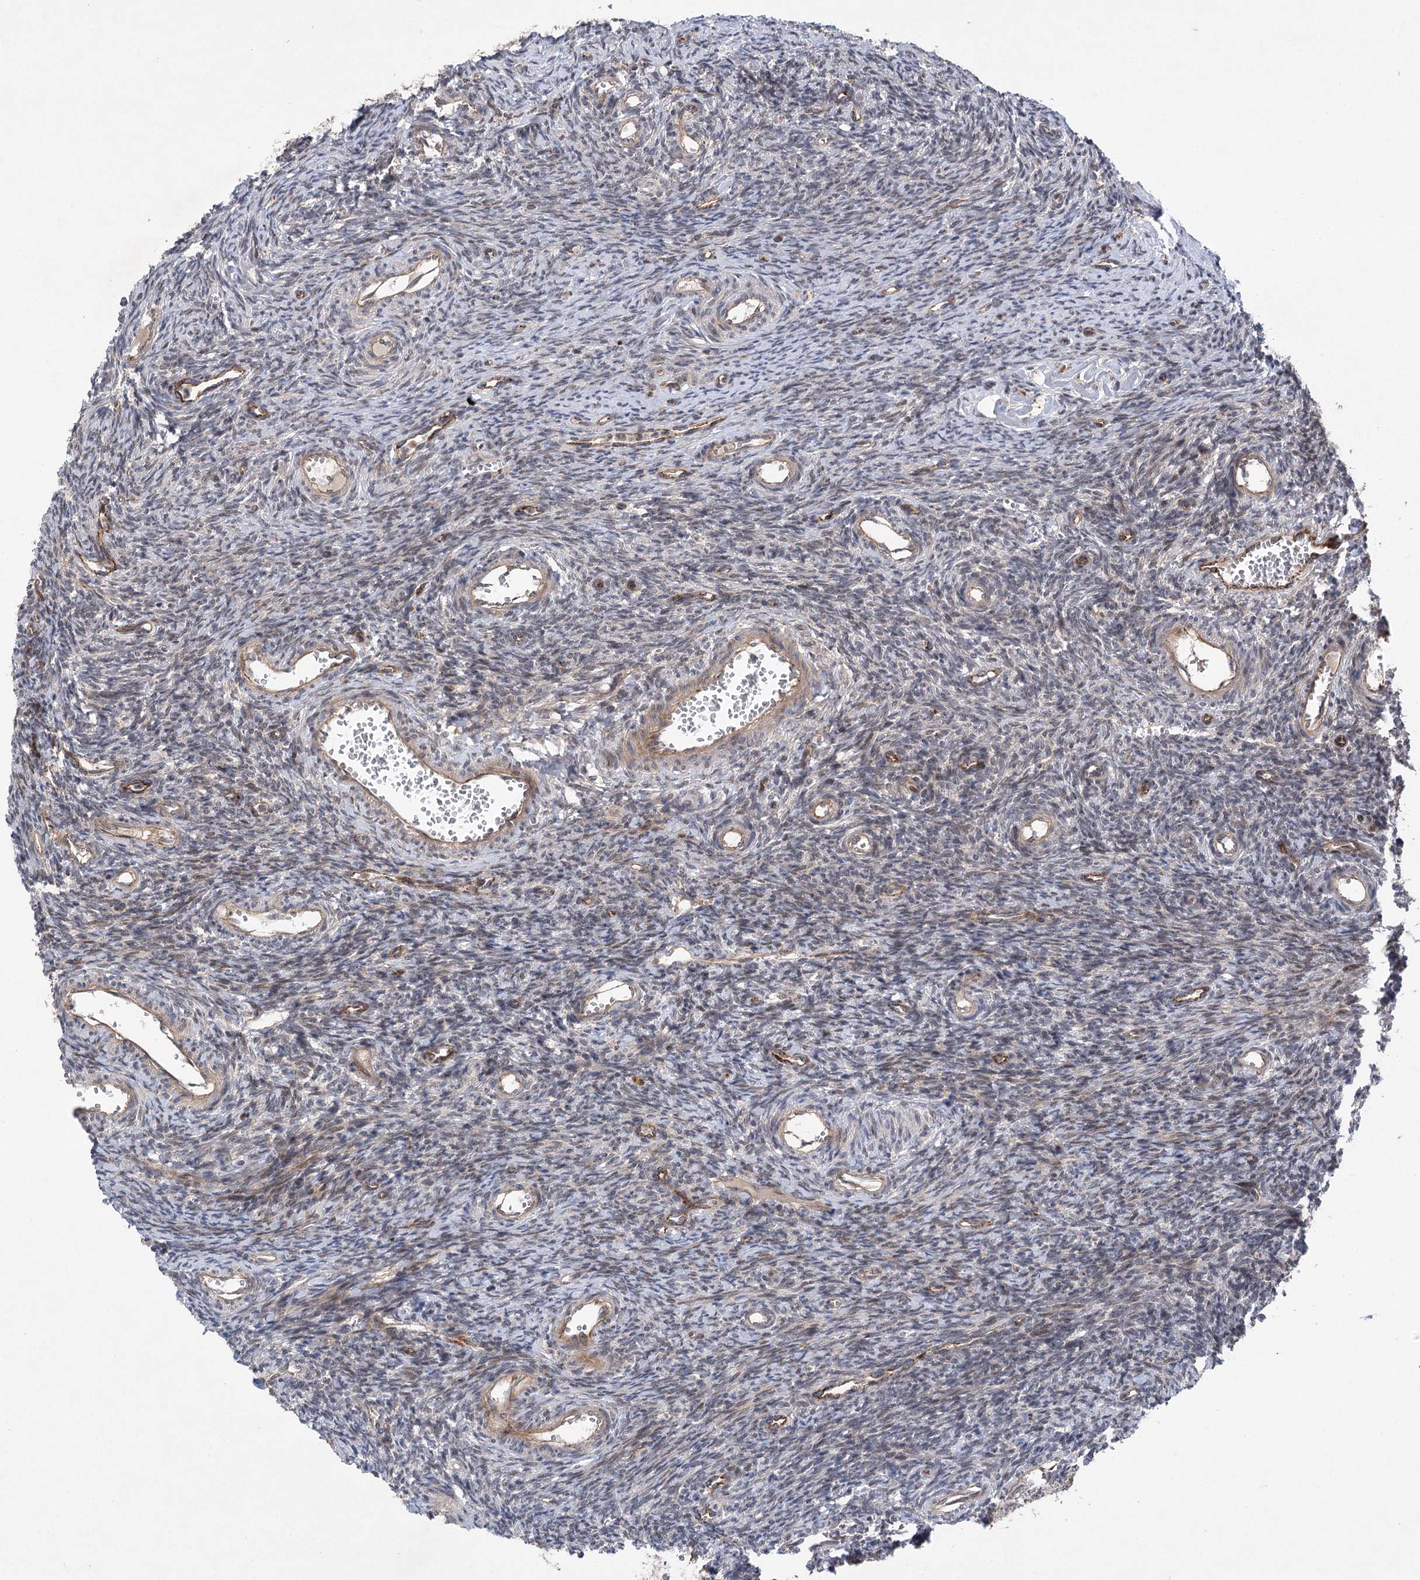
{"staining": {"intensity": "weak", "quantity": "<25%", "location": "cytoplasmic/membranous"}, "tissue": "ovary", "cell_type": "Ovarian stroma cells", "image_type": "normal", "snomed": [{"axis": "morphology", "description": "Normal tissue, NOS"}, {"axis": "topography", "description": "Ovary"}], "caption": "Protein analysis of normal ovary reveals no significant staining in ovarian stroma cells. Nuclei are stained in blue.", "gene": "METTL24", "patient": {"sex": "female", "age": 39}}